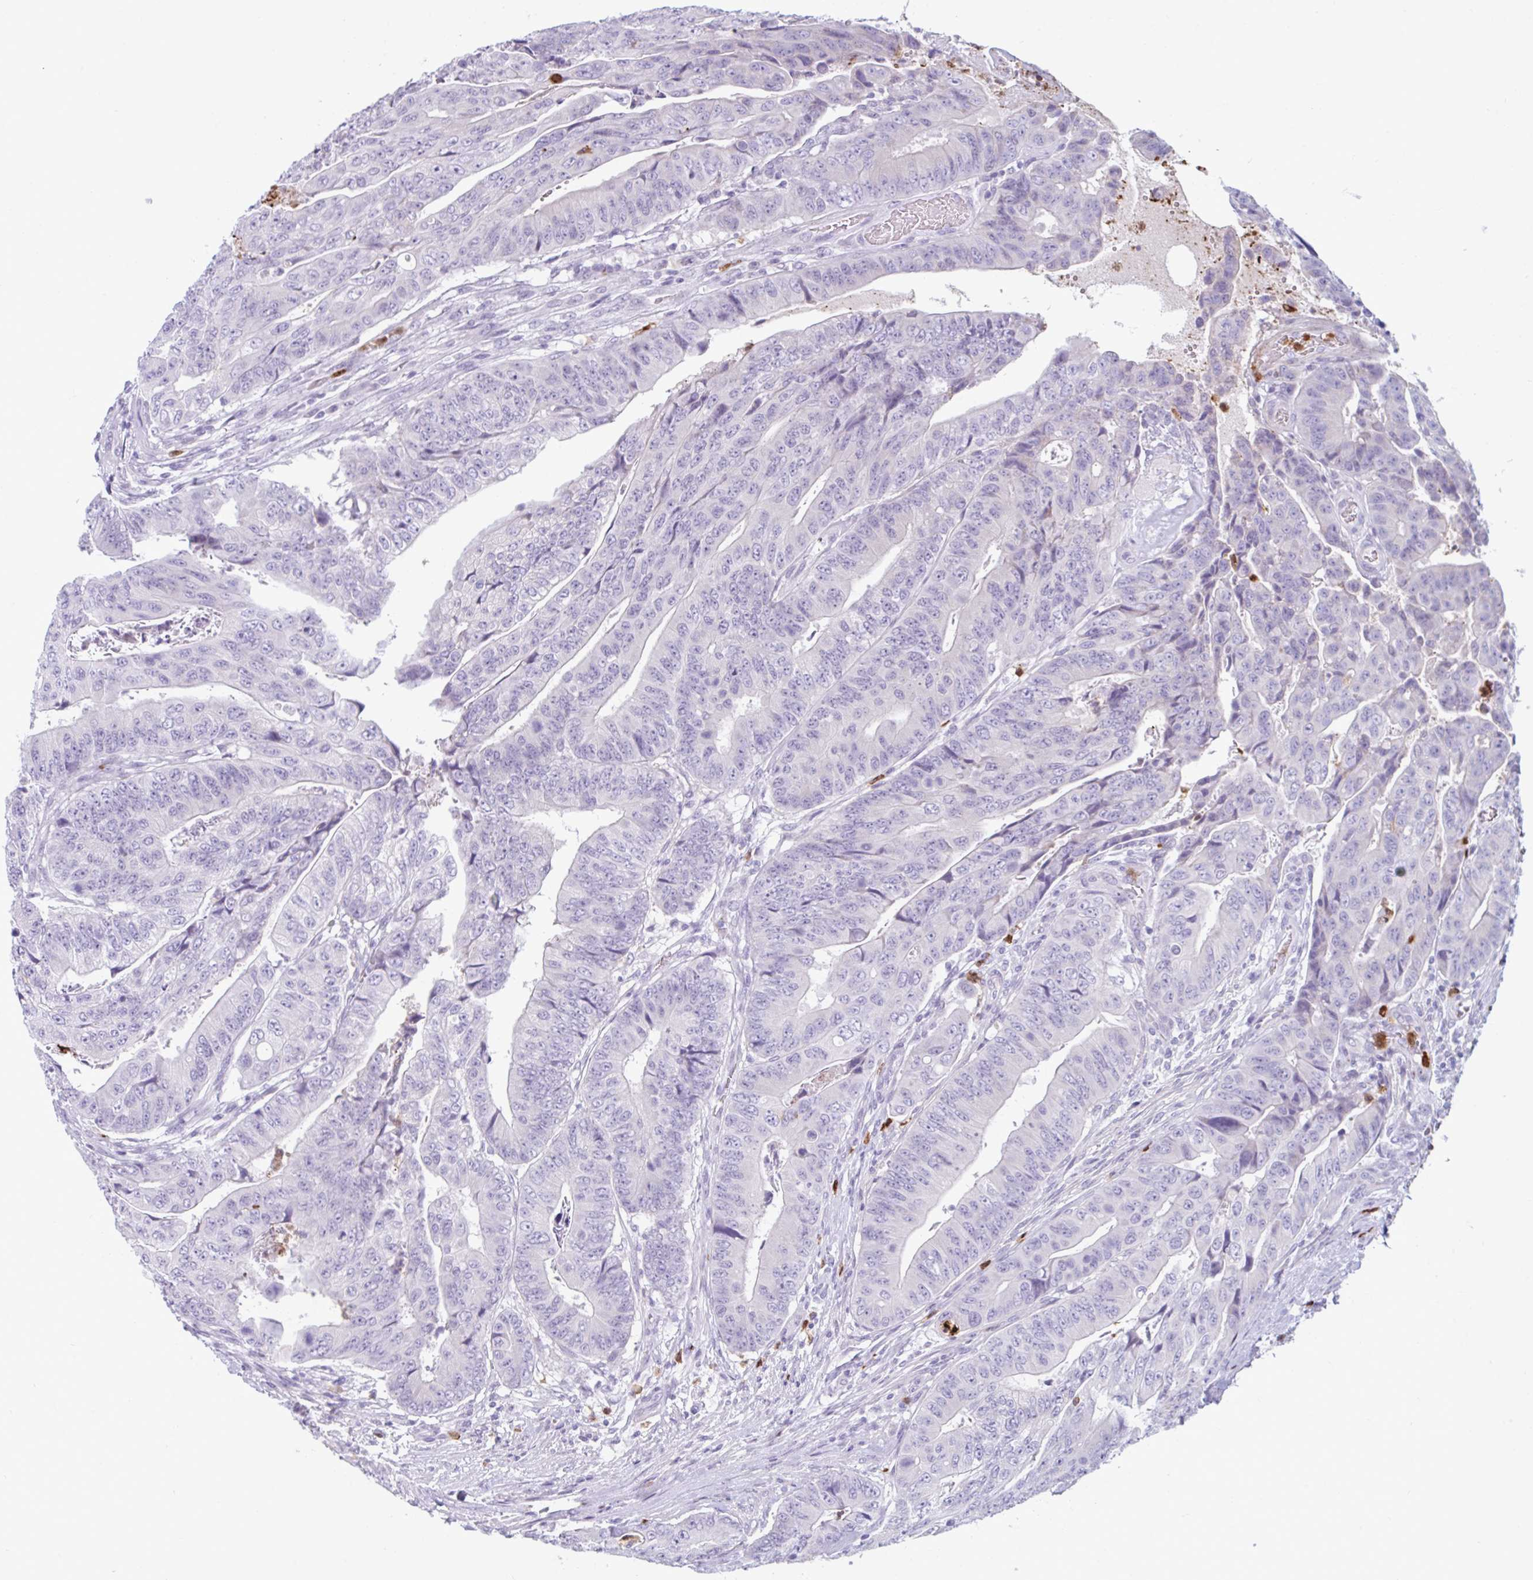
{"staining": {"intensity": "negative", "quantity": "none", "location": "none"}, "tissue": "colorectal cancer", "cell_type": "Tumor cells", "image_type": "cancer", "snomed": [{"axis": "morphology", "description": "Adenocarcinoma, NOS"}, {"axis": "topography", "description": "Colon"}], "caption": "Immunohistochemistry micrograph of adenocarcinoma (colorectal) stained for a protein (brown), which displays no positivity in tumor cells.", "gene": "CEP120", "patient": {"sex": "female", "age": 48}}